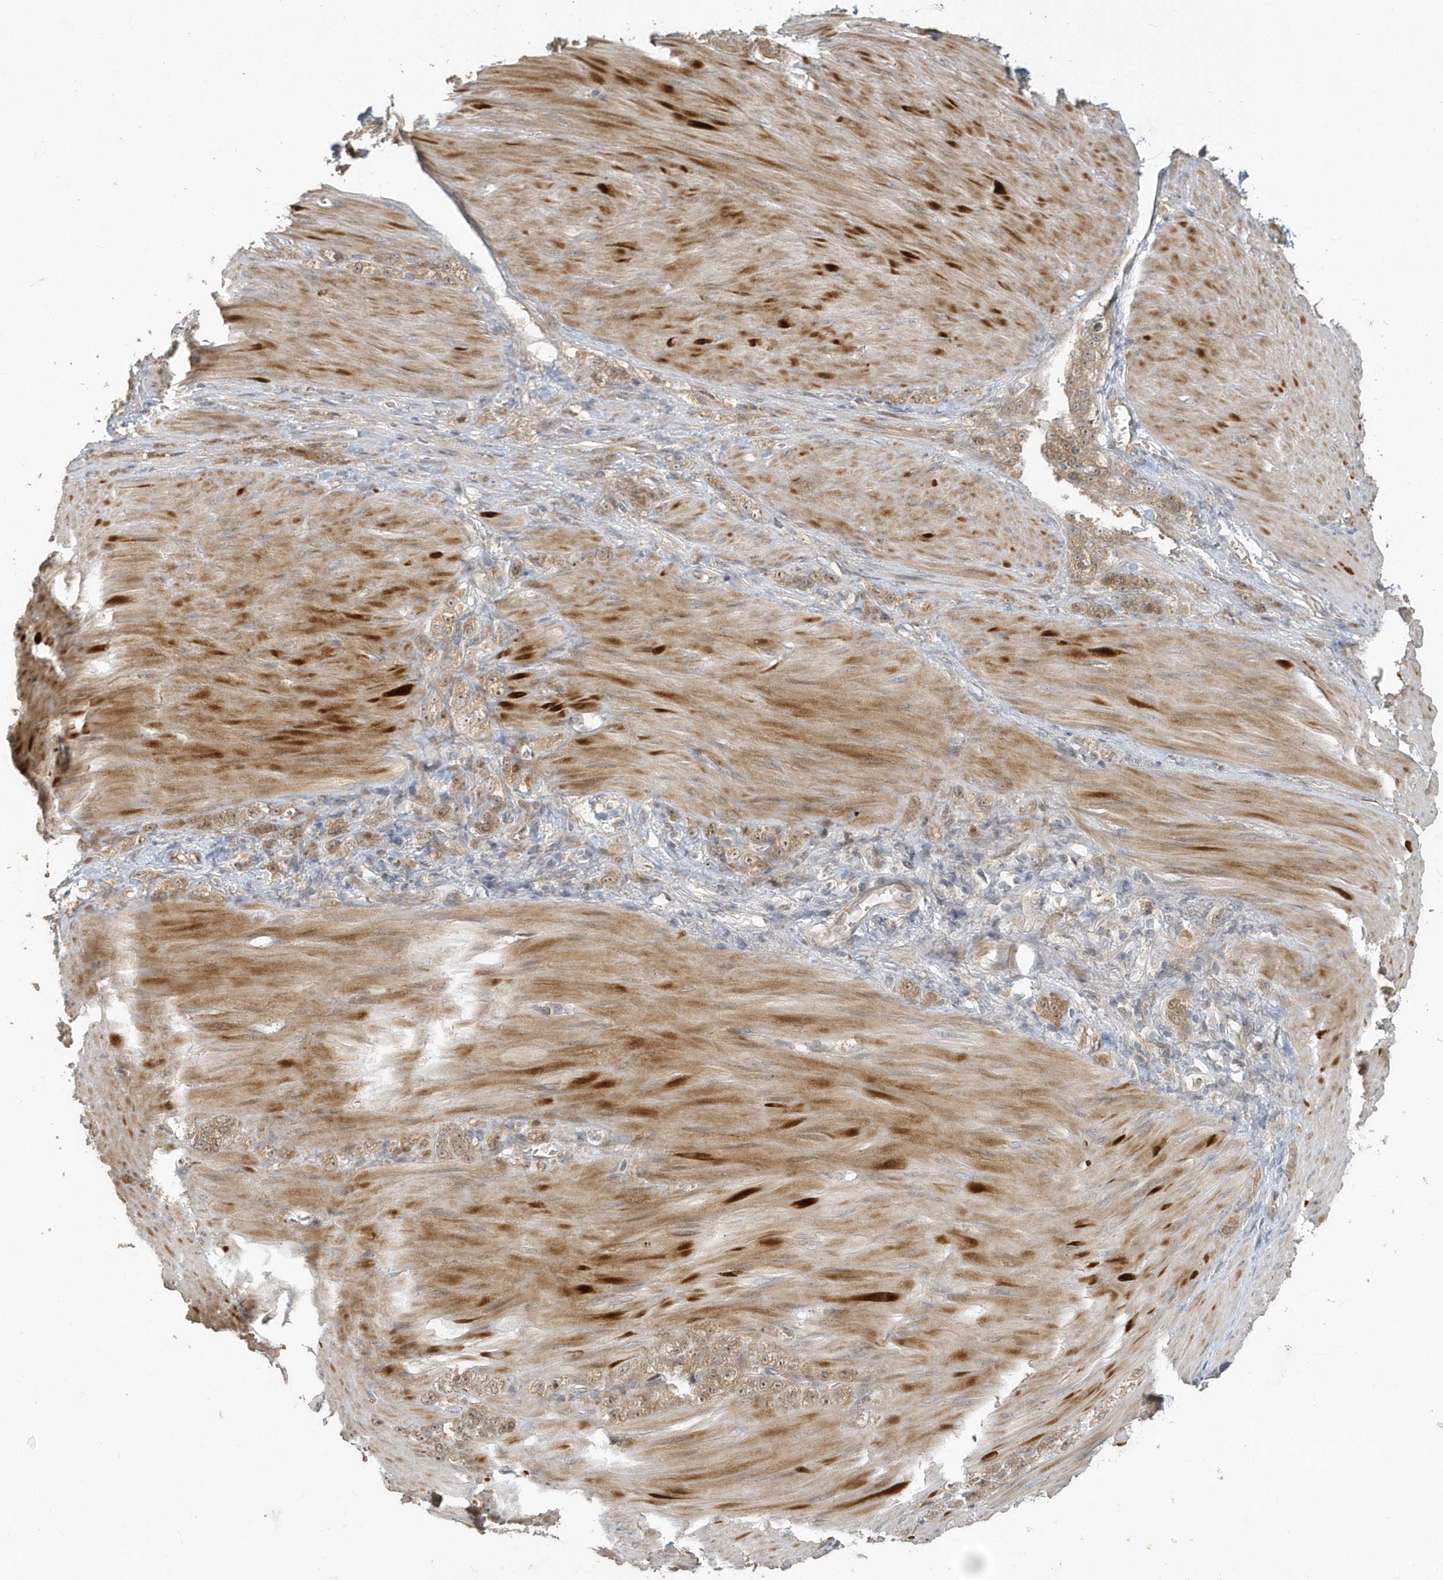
{"staining": {"intensity": "weak", "quantity": ">75%", "location": "cytoplasmic/membranous,nuclear"}, "tissue": "stomach cancer", "cell_type": "Tumor cells", "image_type": "cancer", "snomed": [{"axis": "morphology", "description": "Normal tissue, NOS"}, {"axis": "morphology", "description": "Adenocarcinoma, NOS"}, {"axis": "topography", "description": "Stomach"}], "caption": "Stomach adenocarcinoma stained for a protein shows weak cytoplasmic/membranous and nuclear positivity in tumor cells.", "gene": "TRAIP", "patient": {"sex": "male", "age": 82}}